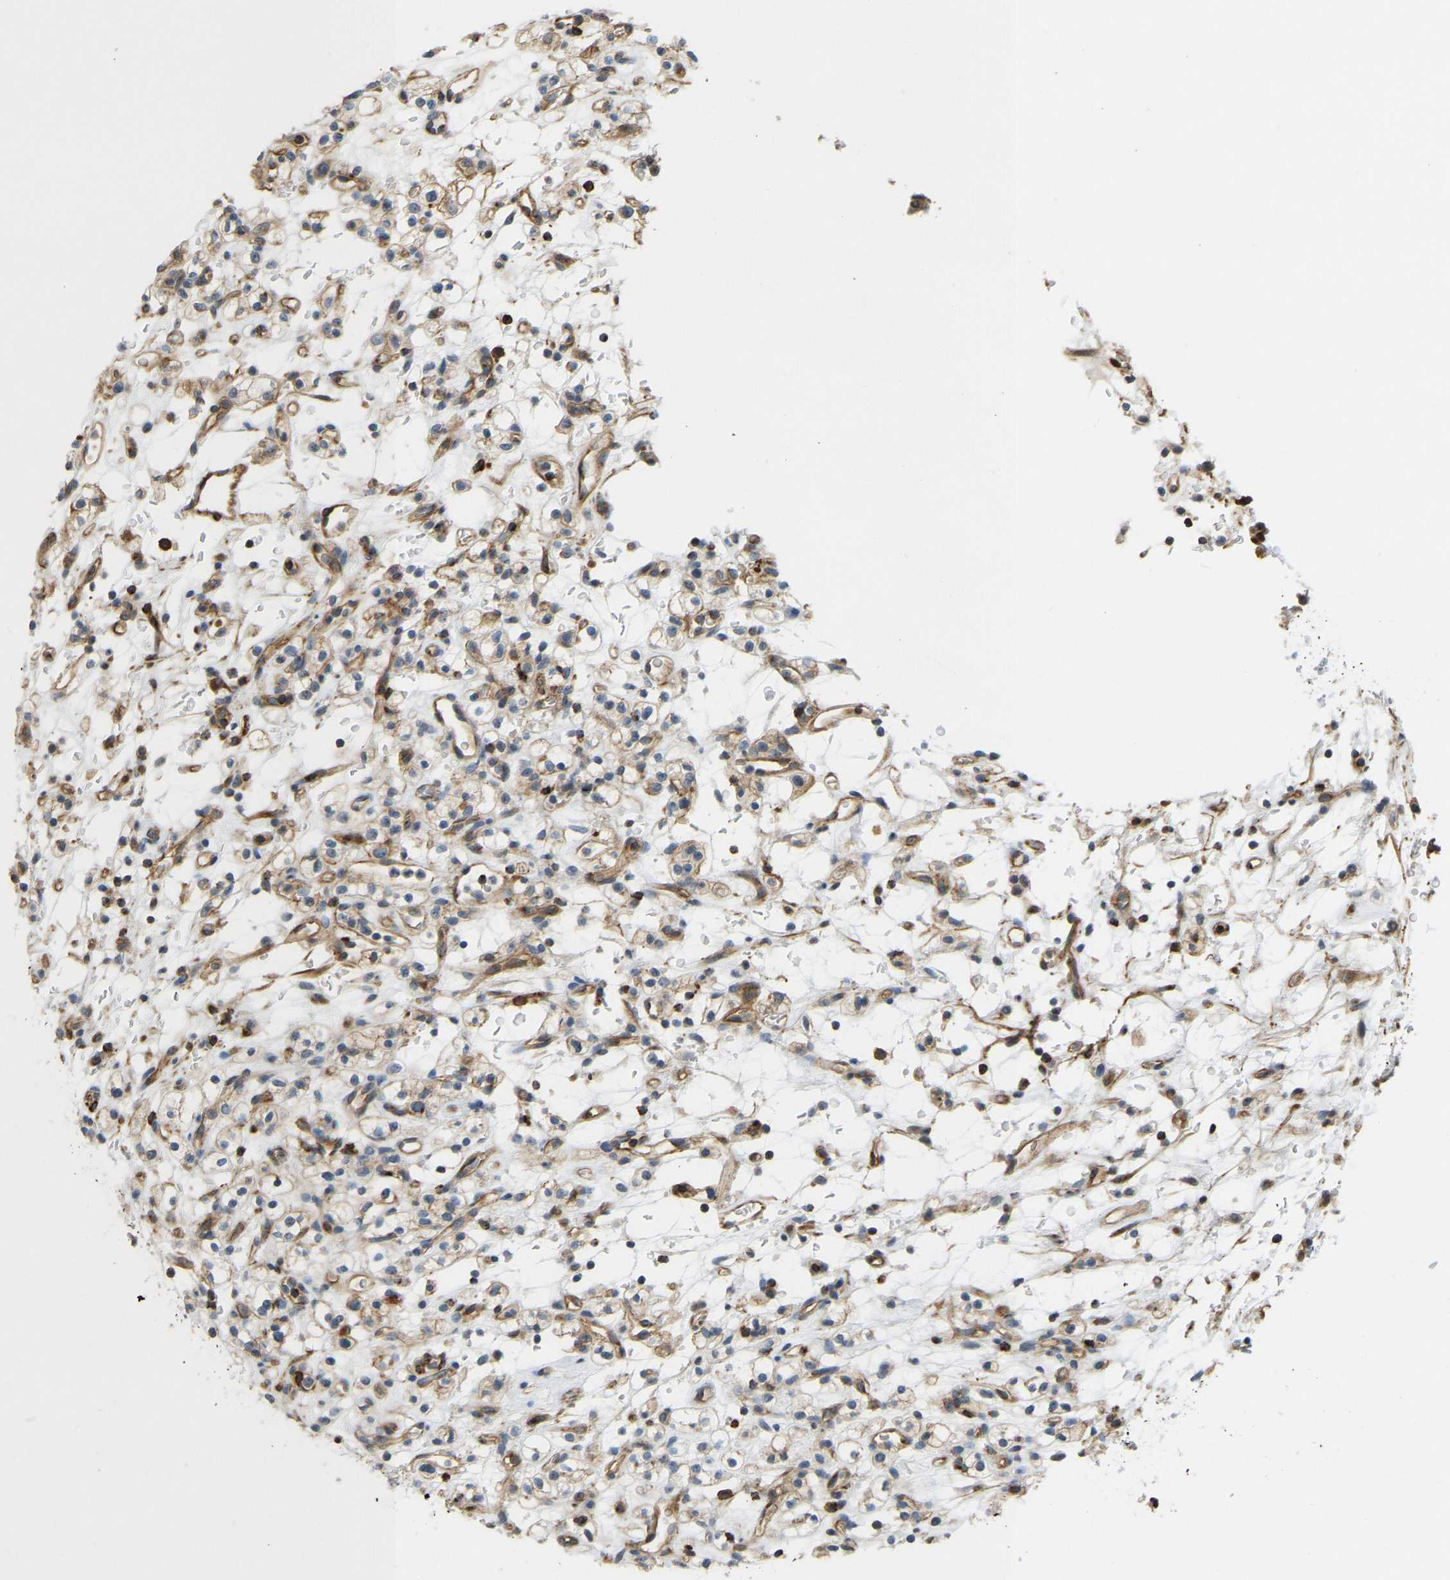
{"staining": {"intensity": "moderate", "quantity": ">75%", "location": "cytoplasmic/membranous"}, "tissue": "renal cancer", "cell_type": "Tumor cells", "image_type": "cancer", "snomed": [{"axis": "morphology", "description": "Normal tissue, NOS"}, {"axis": "morphology", "description": "Adenocarcinoma, NOS"}, {"axis": "topography", "description": "Kidney"}], "caption": "A histopathology image showing moderate cytoplasmic/membranous positivity in about >75% of tumor cells in renal adenocarcinoma, as visualized by brown immunohistochemical staining.", "gene": "KIAA1671", "patient": {"sex": "female", "age": 72}}